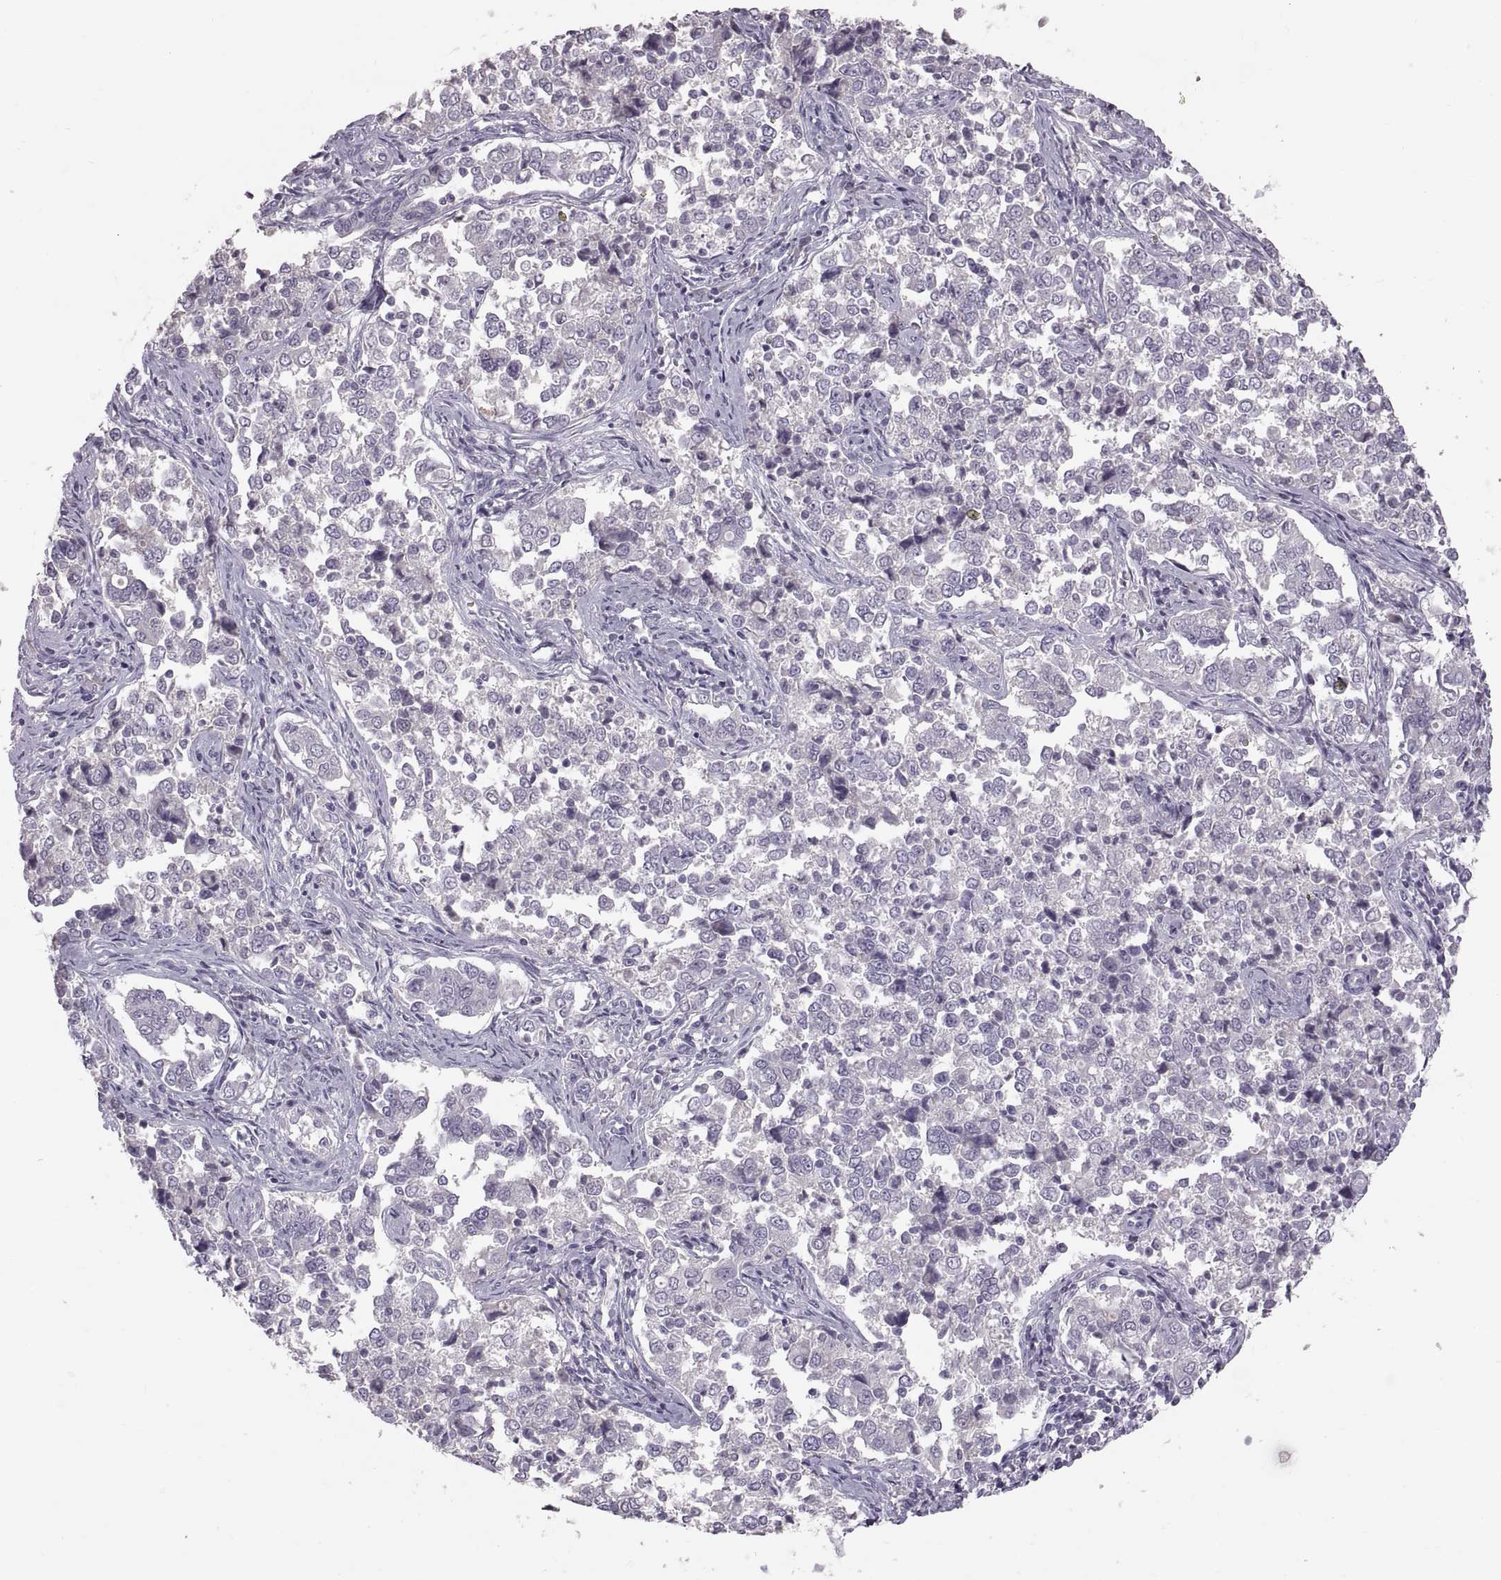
{"staining": {"intensity": "negative", "quantity": "none", "location": "none"}, "tissue": "endometrial cancer", "cell_type": "Tumor cells", "image_type": "cancer", "snomed": [{"axis": "morphology", "description": "Adenocarcinoma, NOS"}, {"axis": "topography", "description": "Endometrium"}], "caption": "Image shows no protein positivity in tumor cells of endometrial cancer (adenocarcinoma) tissue.", "gene": "WFDC8", "patient": {"sex": "female", "age": 43}}